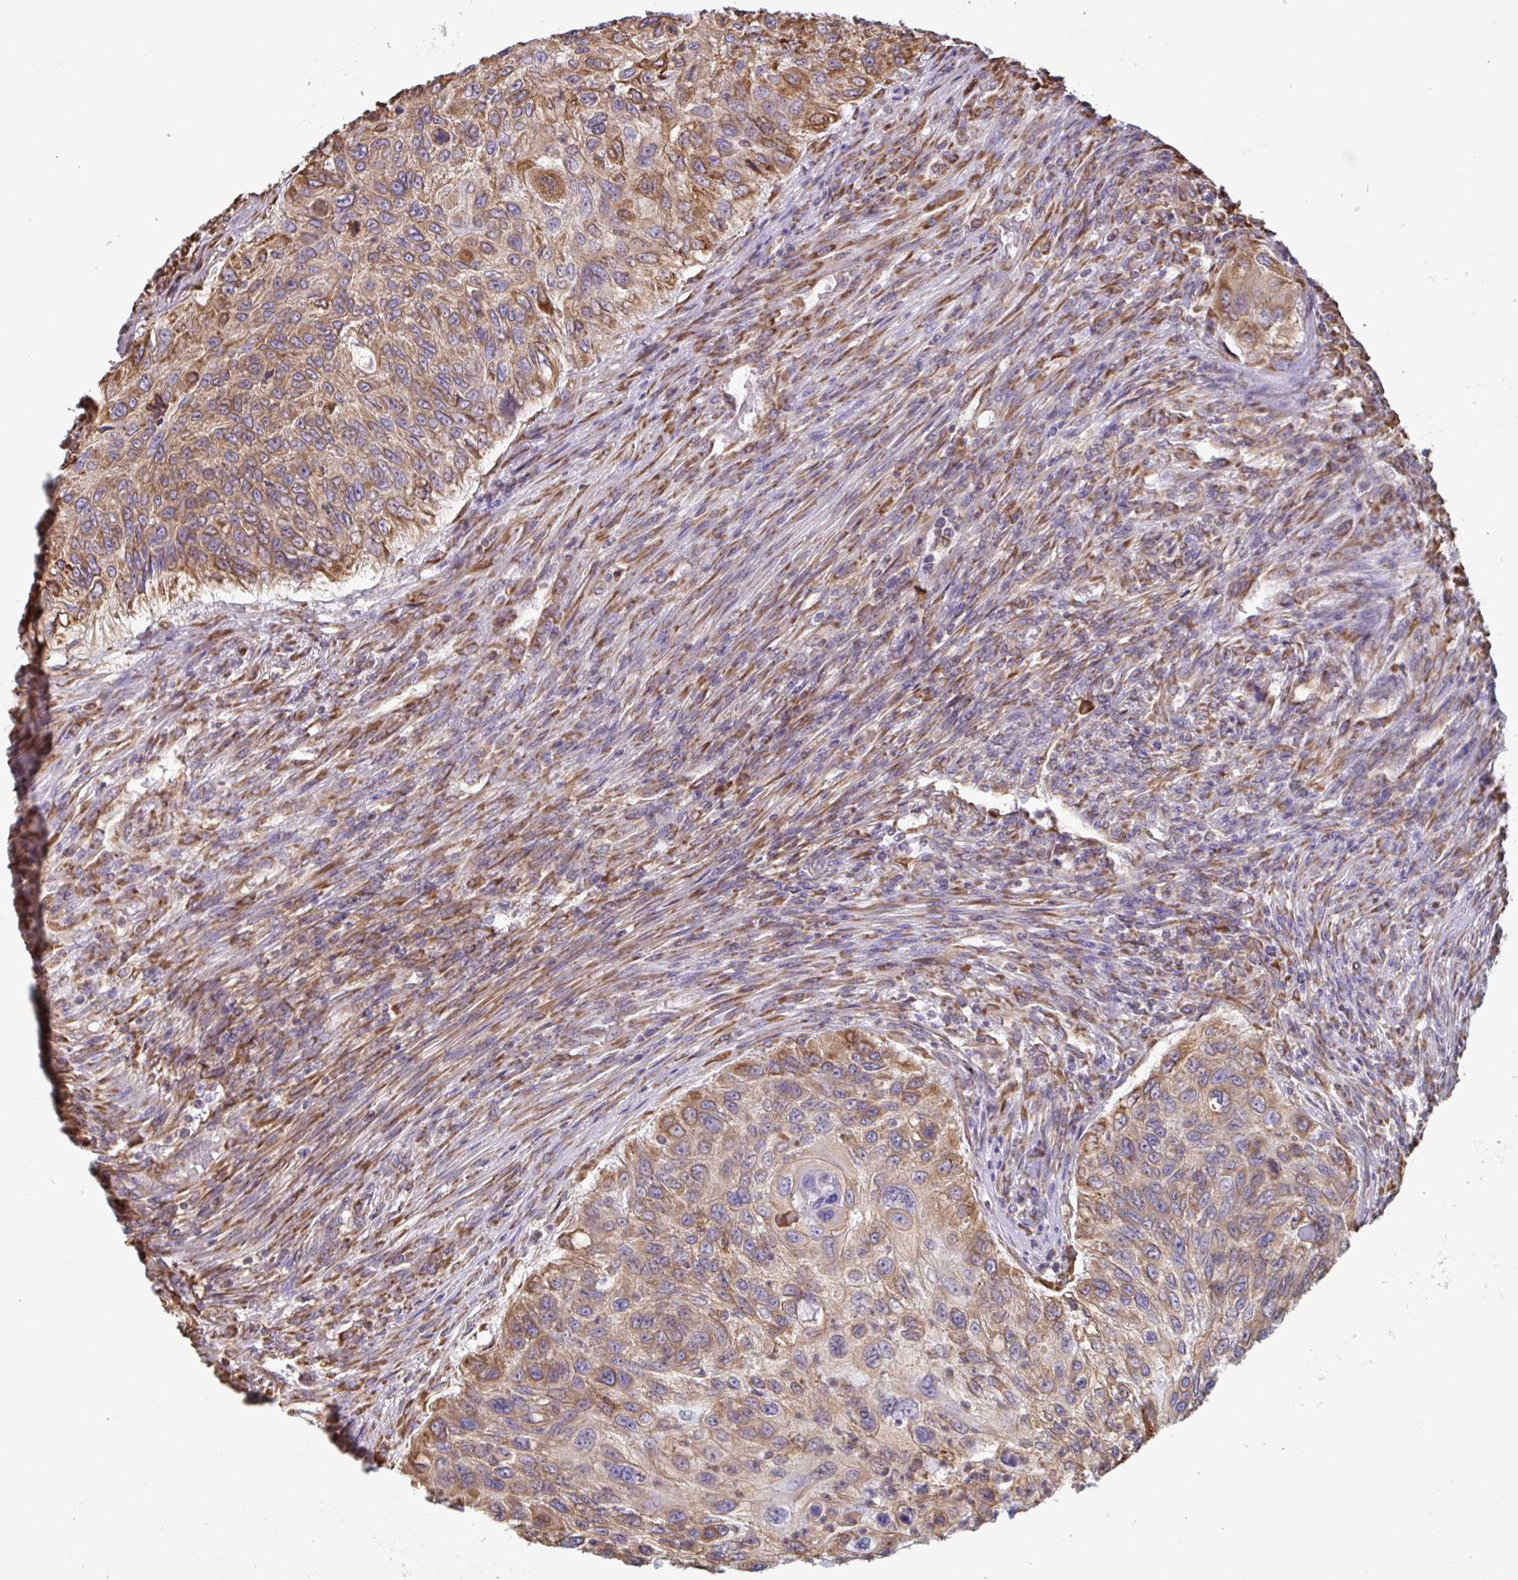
{"staining": {"intensity": "moderate", "quantity": ">75%", "location": "cytoplasmic/membranous"}, "tissue": "urothelial cancer", "cell_type": "Tumor cells", "image_type": "cancer", "snomed": [{"axis": "morphology", "description": "Urothelial carcinoma, High grade"}, {"axis": "topography", "description": "Urinary bladder"}], "caption": "Human urothelial cancer stained for a protein (brown) displays moderate cytoplasmic/membranous positive positivity in about >75% of tumor cells.", "gene": "DOK4", "patient": {"sex": "female", "age": 60}}